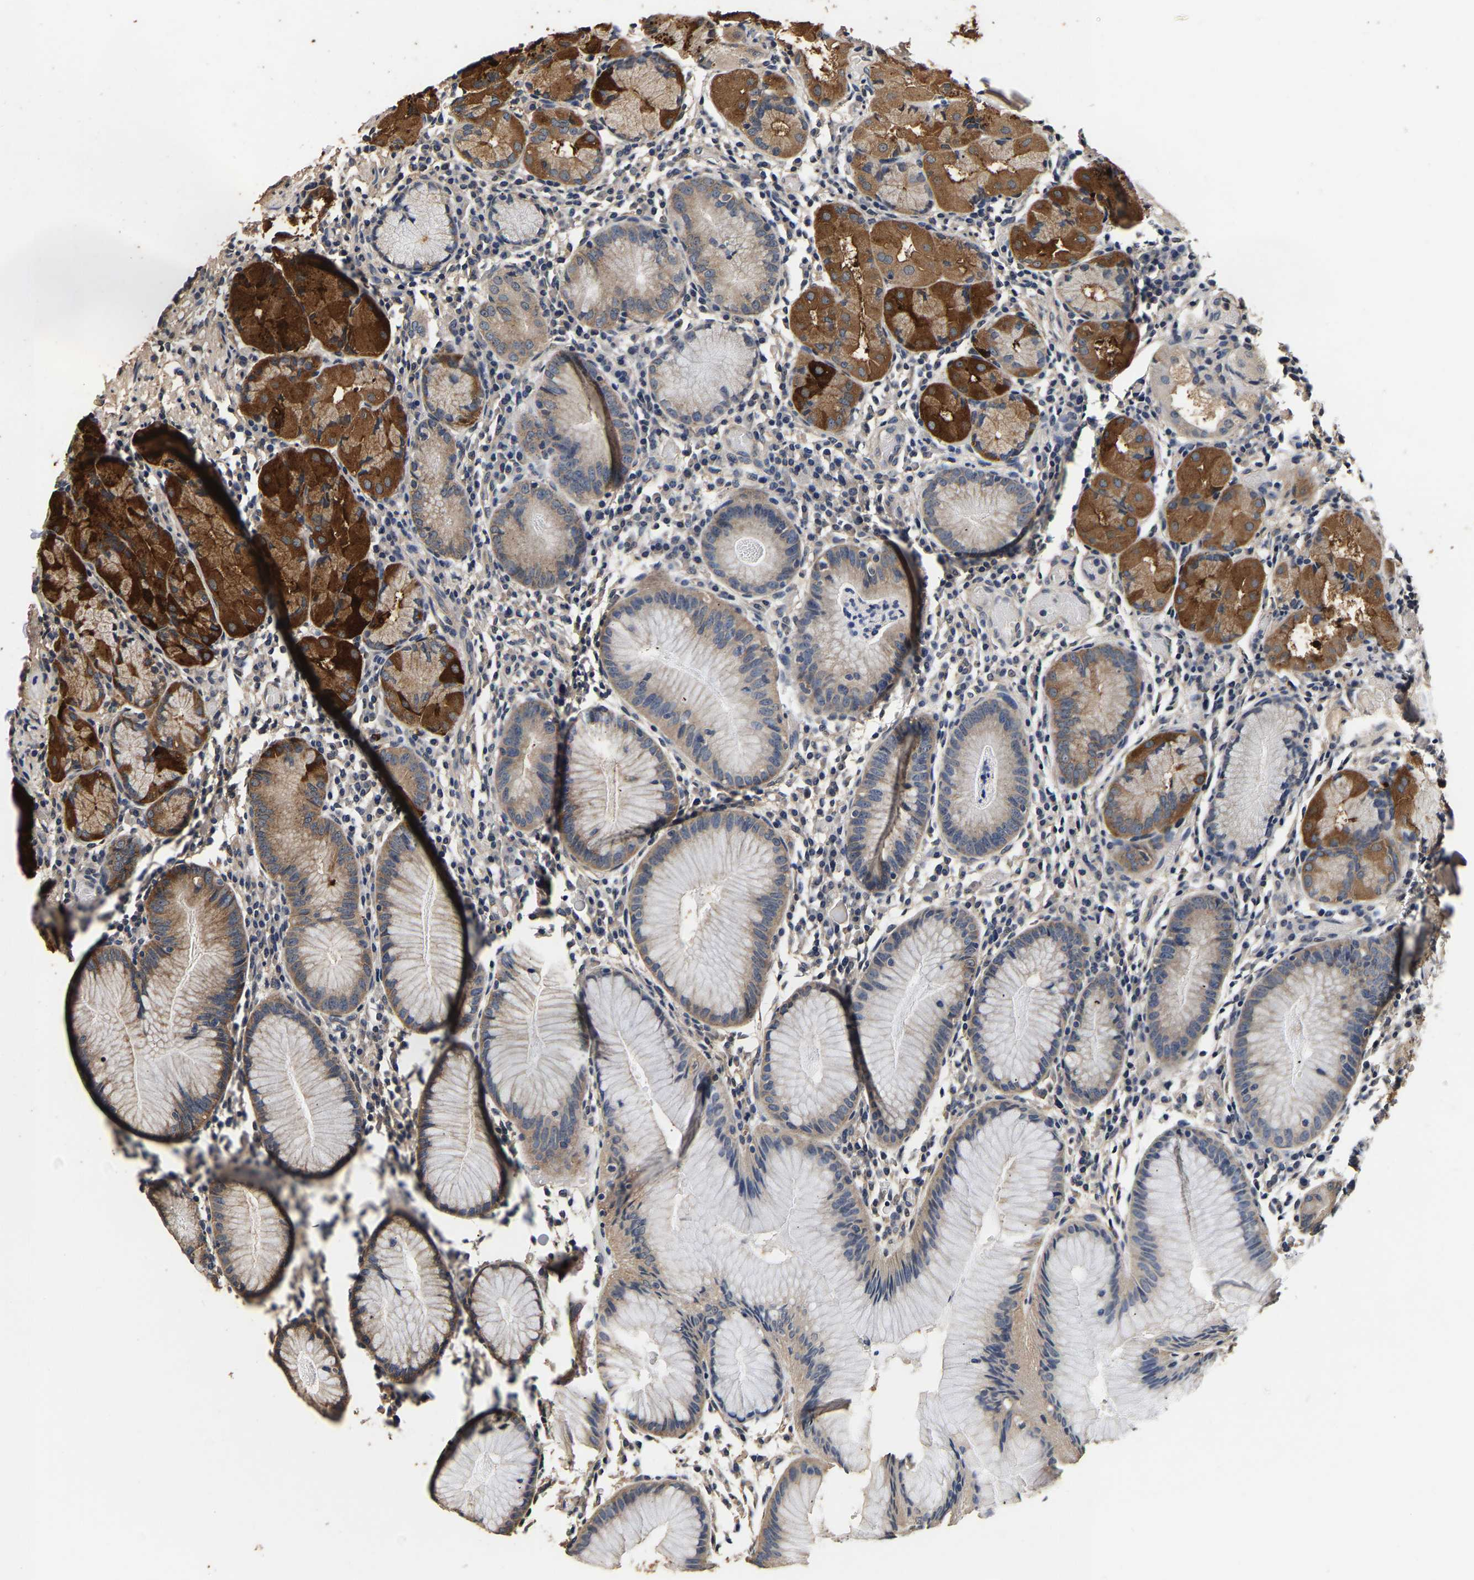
{"staining": {"intensity": "strong", "quantity": "25%-75%", "location": "cytoplasmic/membranous"}, "tissue": "stomach", "cell_type": "Glandular cells", "image_type": "normal", "snomed": [{"axis": "morphology", "description": "Normal tissue, NOS"}, {"axis": "topography", "description": "Stomach"}, {"axis": "topography", "description": "Stomach, lower"}], "caption": "Human stomach stained with a protein marker exhibits strong staining in glandular cells.", "gene": "RUVBL1", "patient": {"sex": "female", "age": 75}}